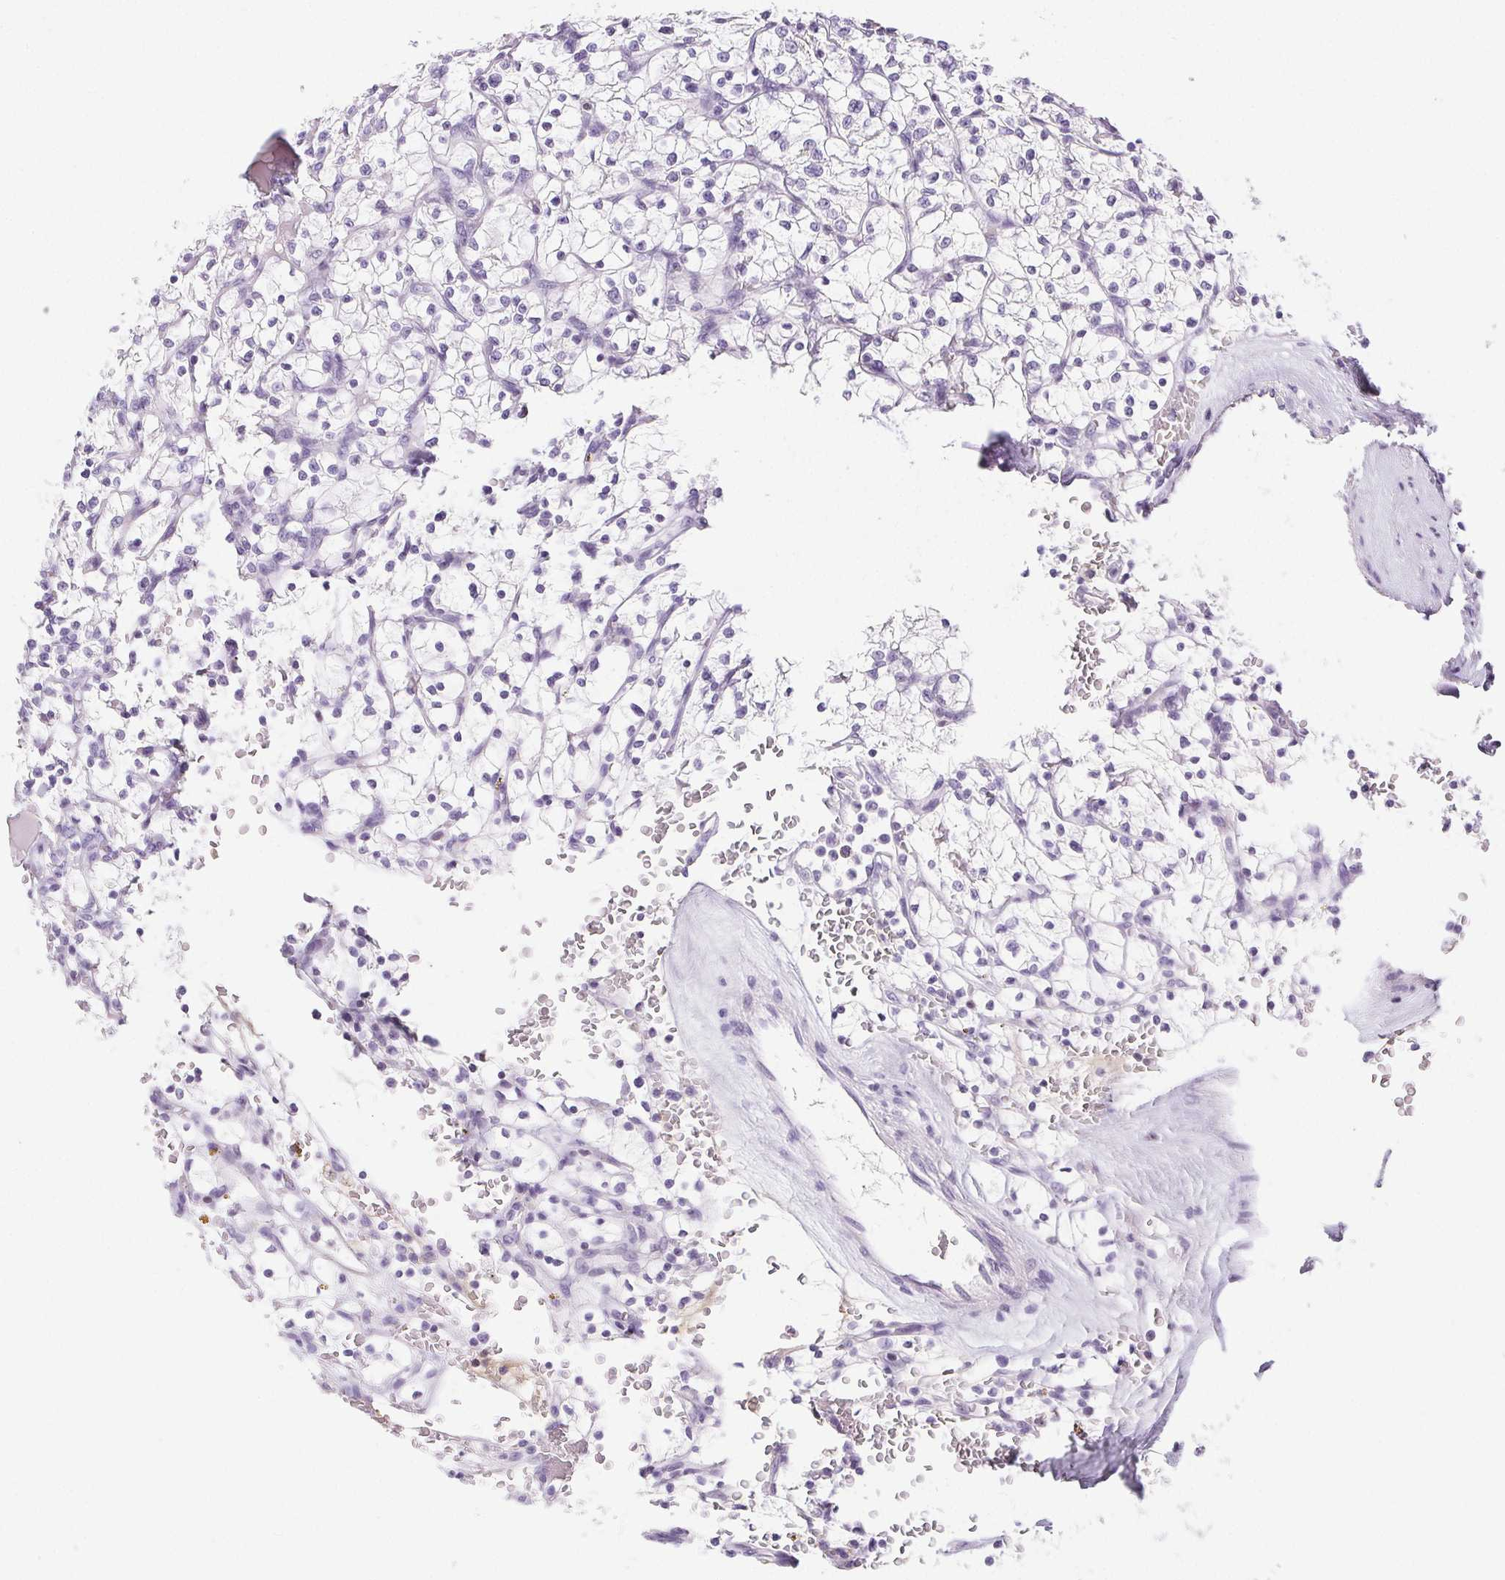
{"staining": {"intensity": "negative", "quantity": "none", "location": "none"}, "tissue": "renal cancer", "cell_type": "Tumor cells", "image_type": "cancer", "snomed": [{"axis": "morphology", "description": "Adenocarcinoma, NOS"}, {"axis": "topography", "description": "Kidney"}], "caption": "An image of renal cancer (adenocarcinoma) stained for a protein reveals no brown staining in tumor cells. (DAB (3,3'-diaminobenzidine) immunohistochemistry, high magnification).", "gene": "BEND2", "patient": {"sex": "female", "age": 64}}